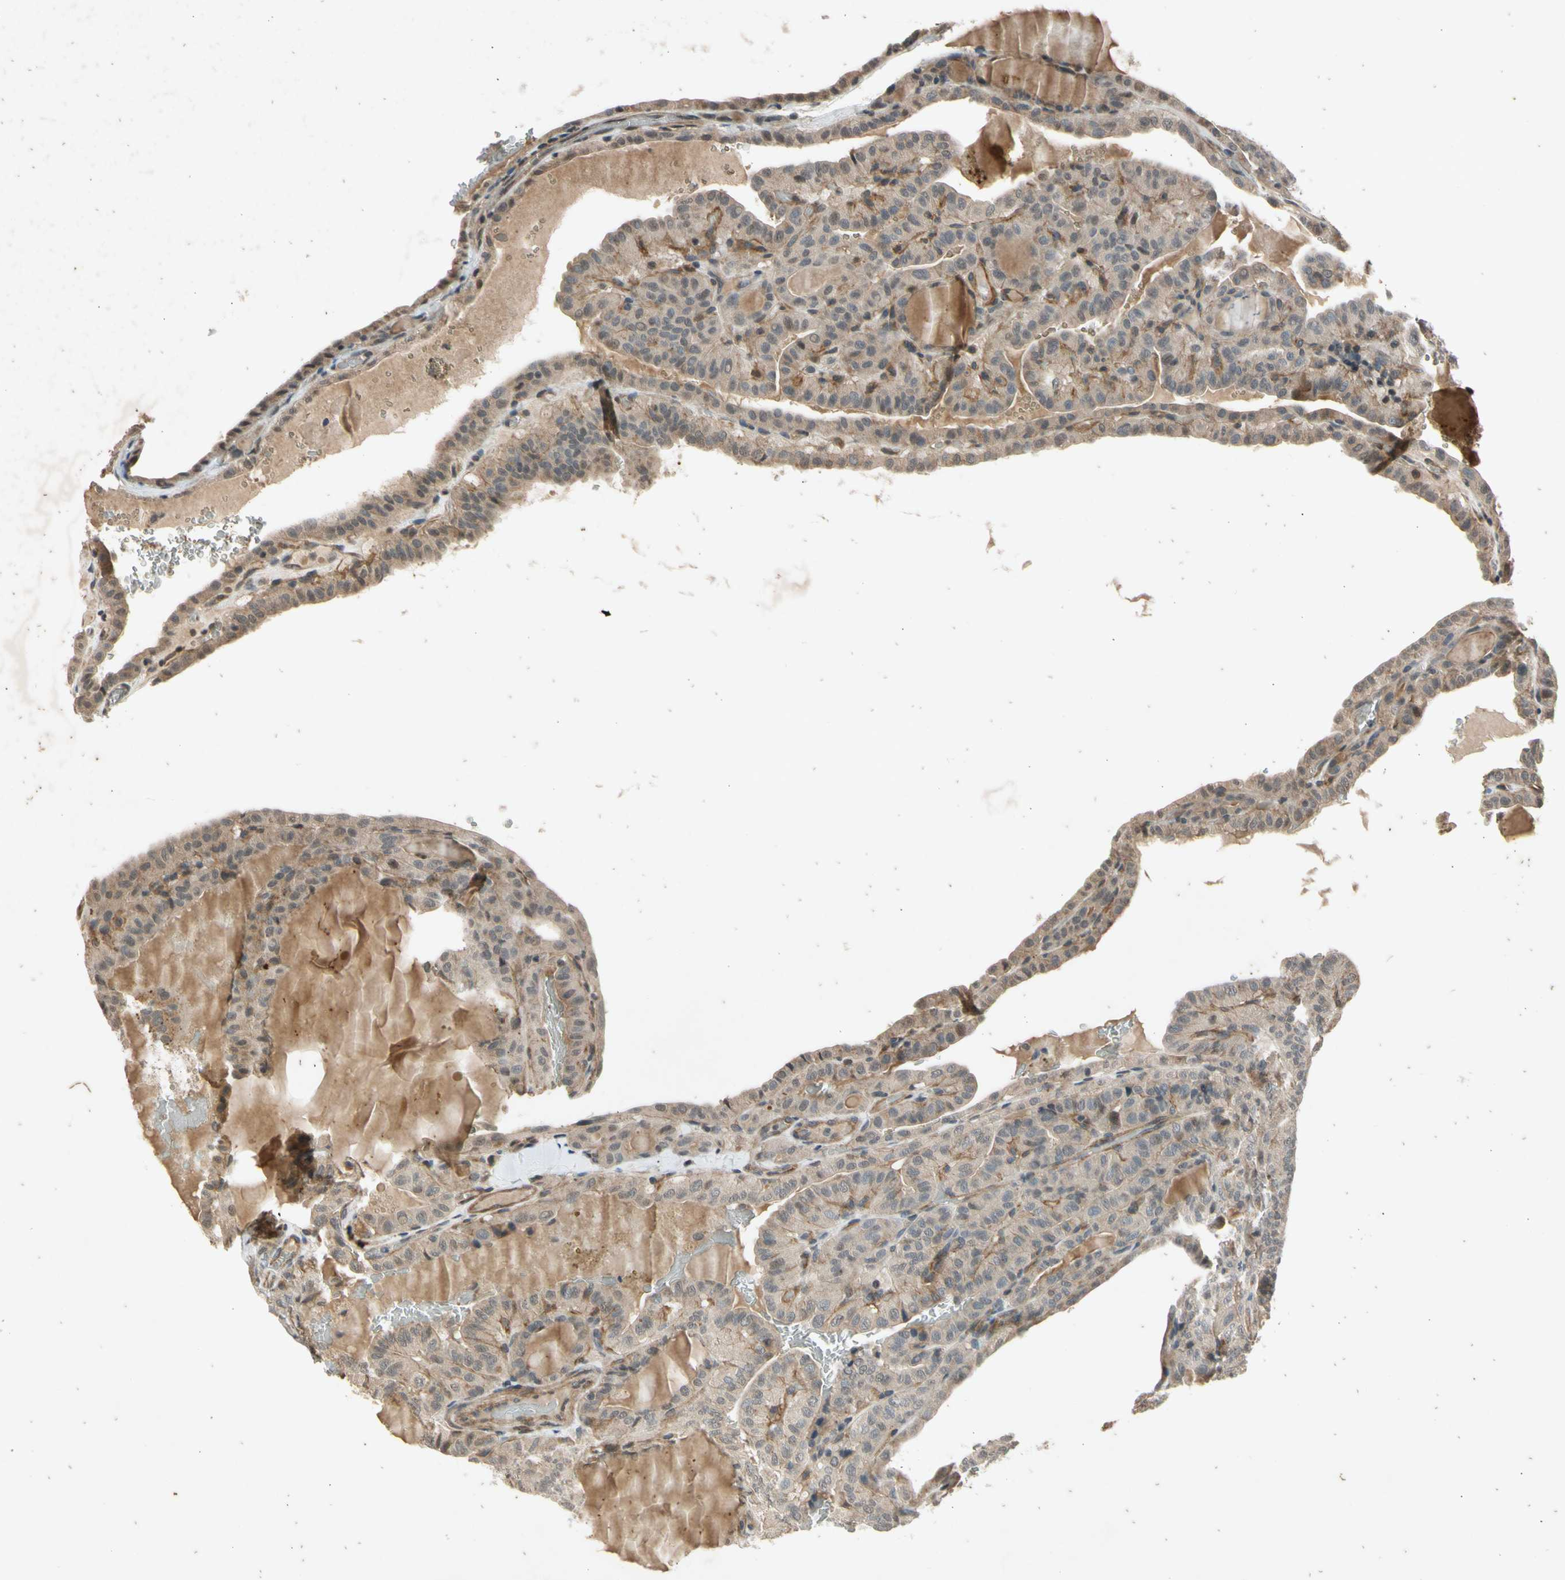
{"staining": {"intensity": "weak", "quantity": ">75%", "location": "cytoplasmic/membranous"}, "tissue": "thyroid cancer", "cell_type": "Tumor cells", "image_type": "cancer", "snomed": [{"axis": "morphology", "description": "Papillary adenocarcinoma, NOS"}, {"axis": "topography", "description": "Thyroid gland"}], "caption": "Weak cytoplasmic/membranous staining is seen in about >75% of tumor cells in papillary adenocarcinoma (thyroid). (DAB IHC with brightfield microscopy, high magnification).", "gene": "EFNB2", "patient": {"sex": "male", "age": 77}}